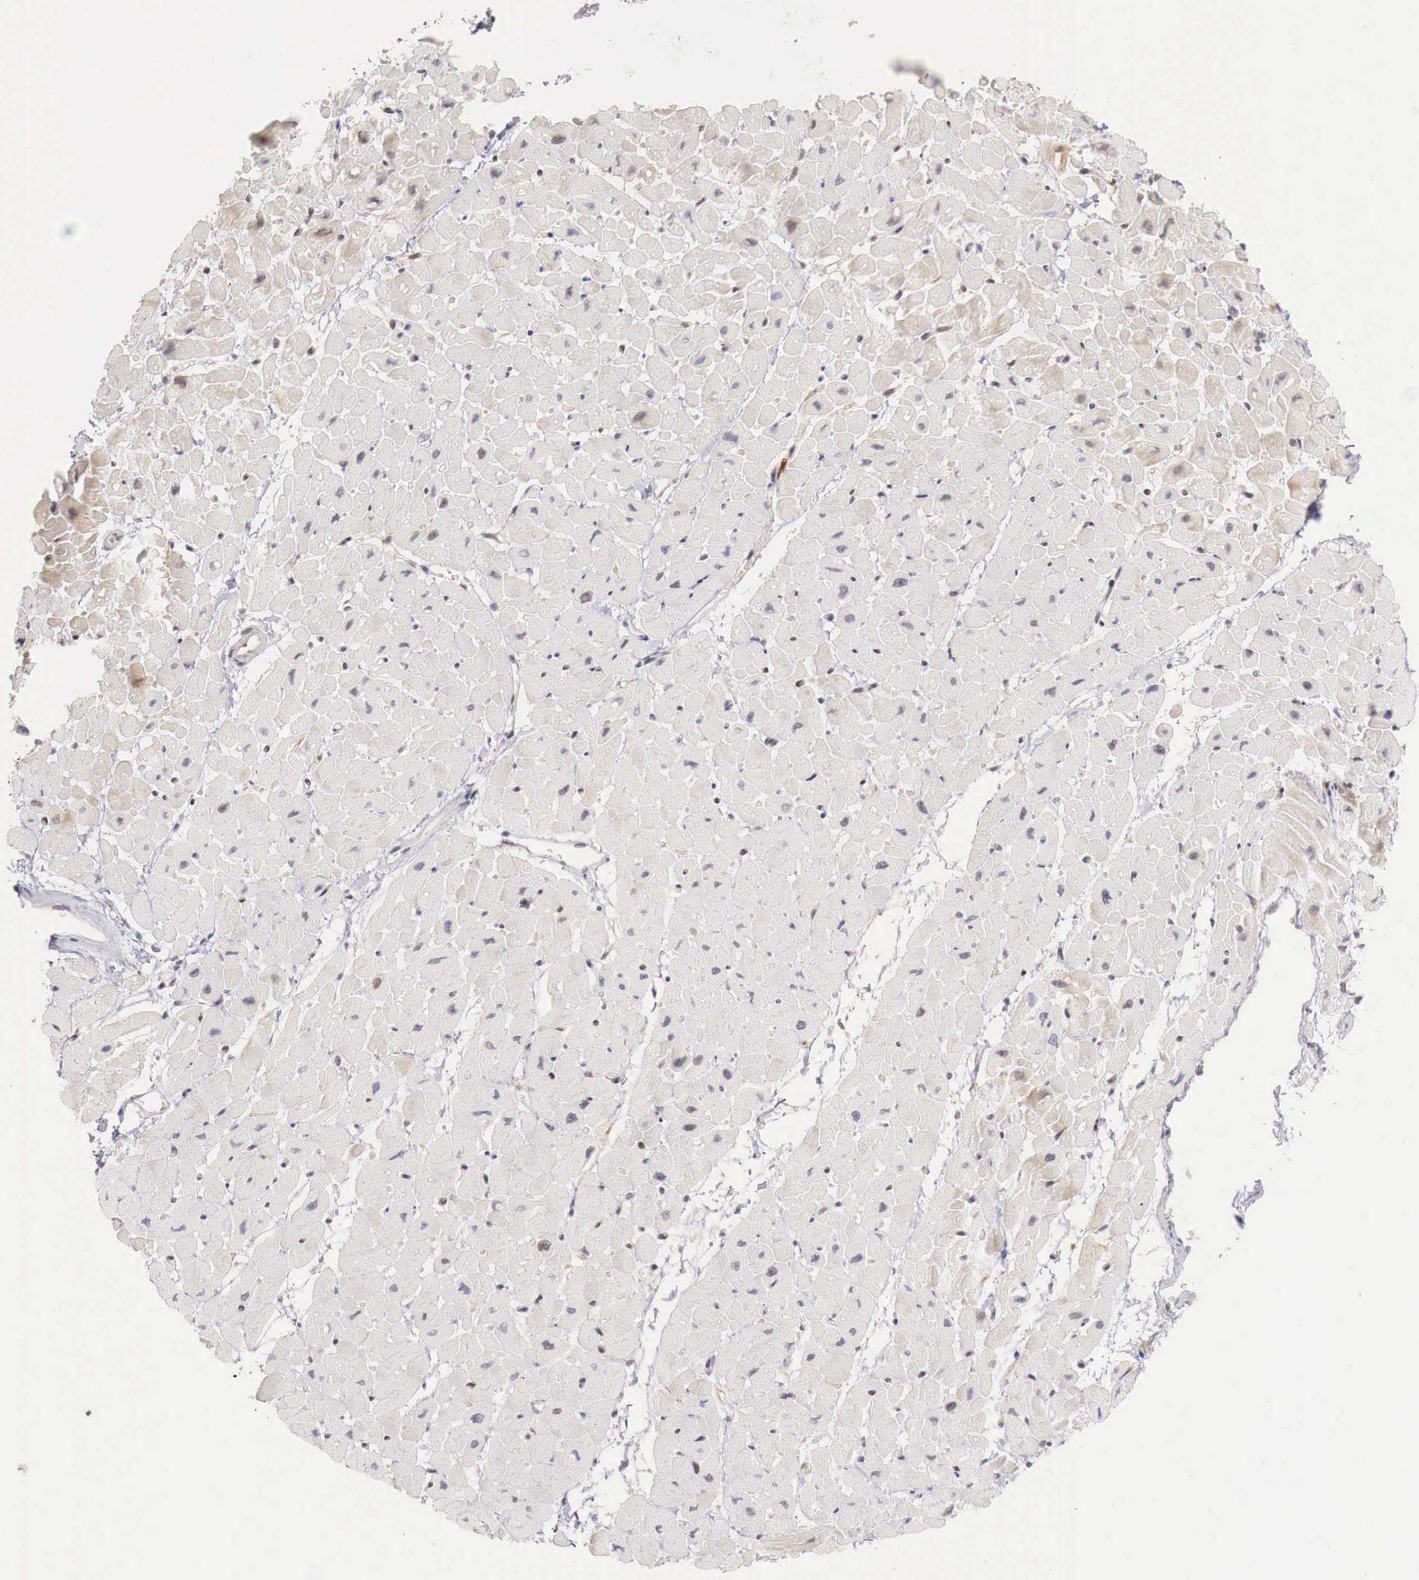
{"staining": {"intensity": "weak", "quantity": "<25%", "location": "nuclear"}, "tissue": "heart muscle", "cell_type": "Cardiomyocytes", "image_type": "normal", "snomed": [{"axis": "morphology", "description": "Normal tissue, NOS"}, {"axis": "topography", "description": "Heart"}], "caption": "A high-resolution histopathology image shows immunohistochemistry (IHC) staining of unremarkable heart muscle, which exhibits no significant expression in cardiomyocytes. (Immunohistochemistry, brightfield microscopy, high magnification).", "gene": "CLCN5", "patient": {"sex": "male", "age": 45}}